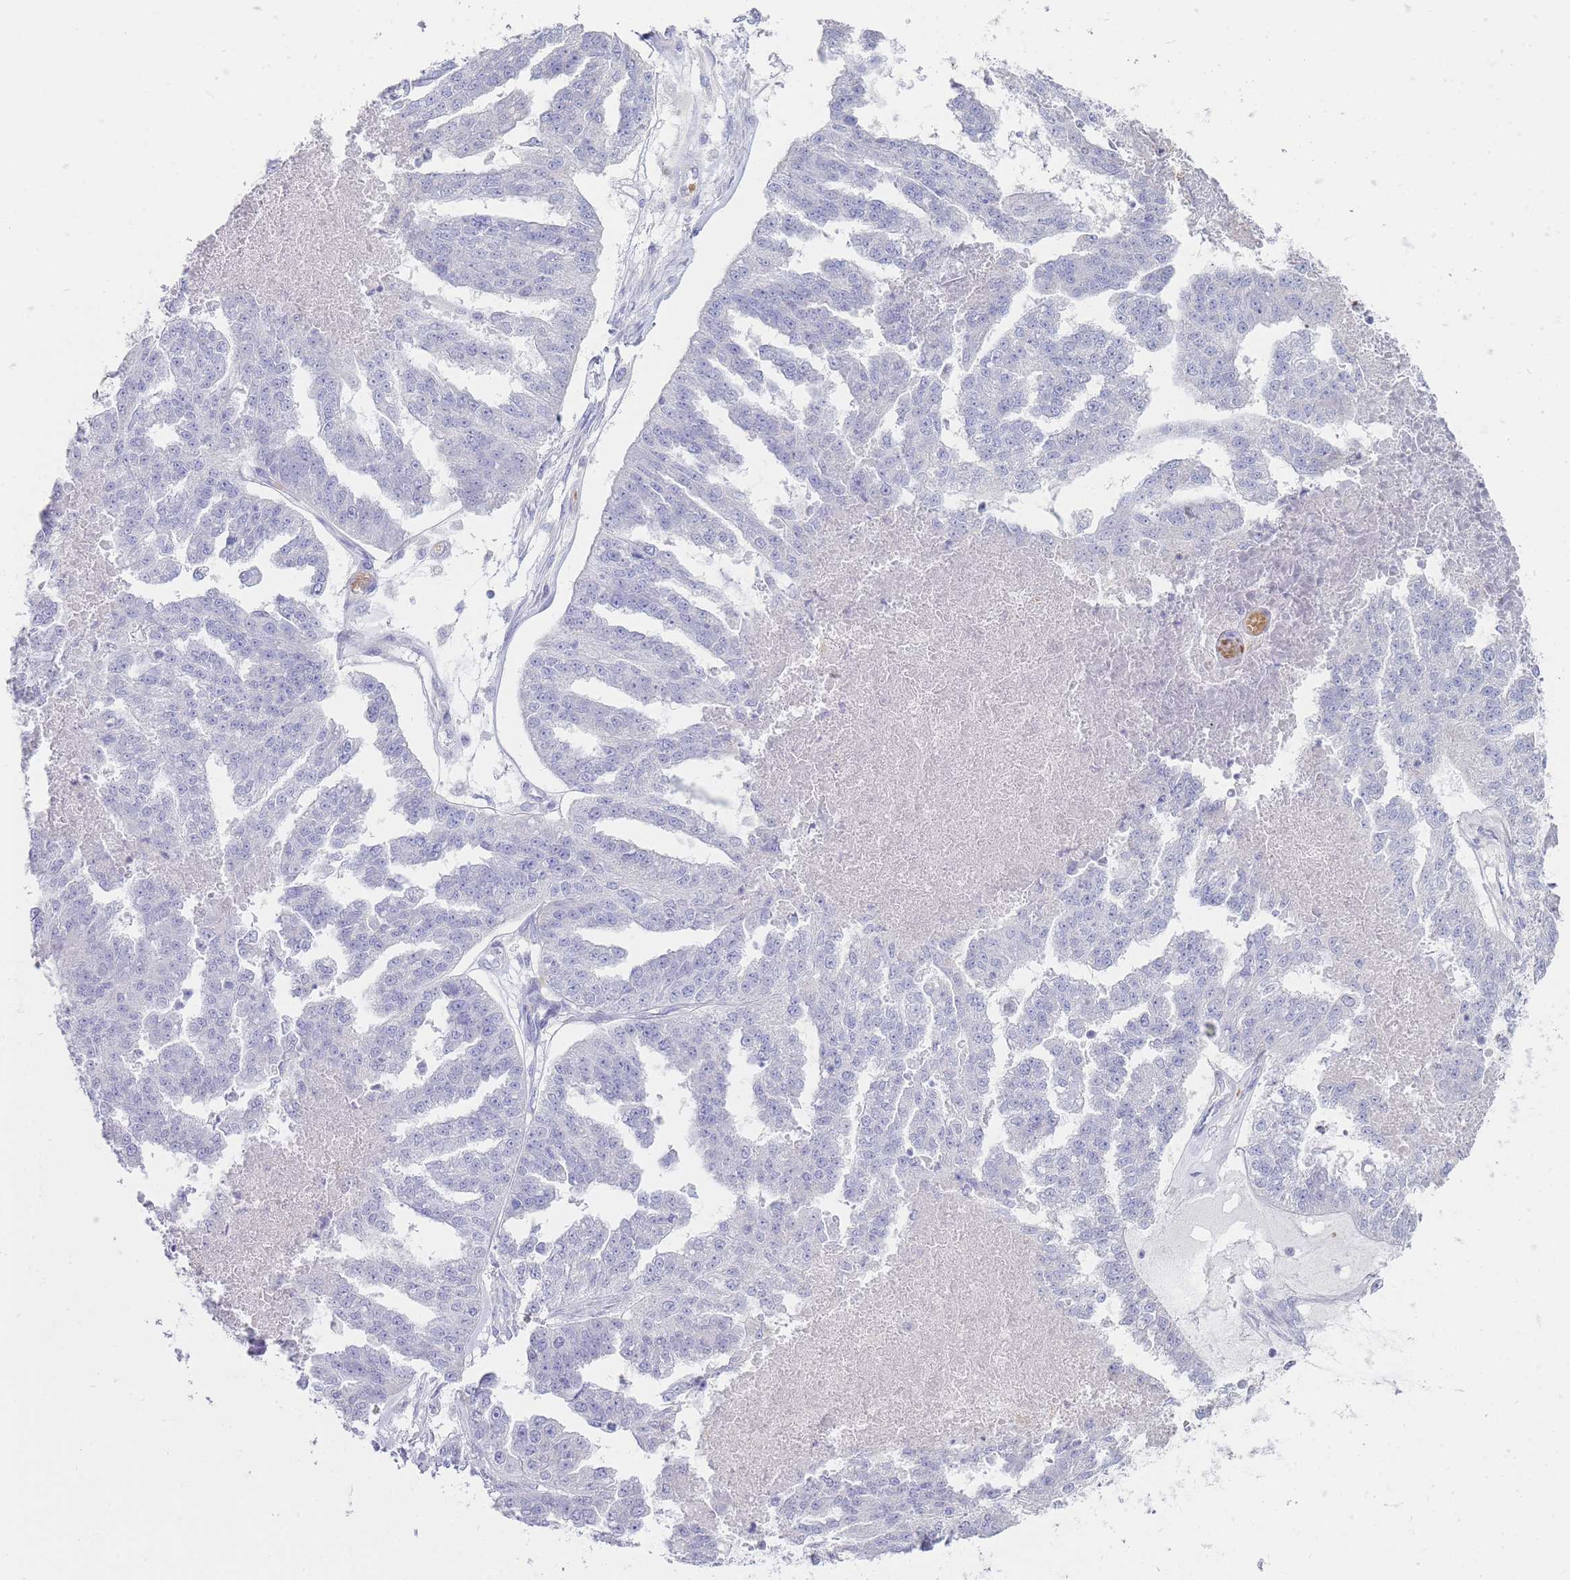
{"staining": {"intensity": "negative", "quantity": "none", "location": "none"}, "tissue": "ovarian cancer", "cell_type": "Tumor cells", "image_type": "cancer", "snomed": [{"axis": "morphology", "description": "Cystadenocarcinoma, serous, NOS"}, {"axis": "topography", "description": "Ovary"}], "caption": "The image reveals no staining of tumor cells in ovarian serous cystadenocarcinoma.", "gene": "HBG2", "patient": {"sex": "female", "age": 58}}